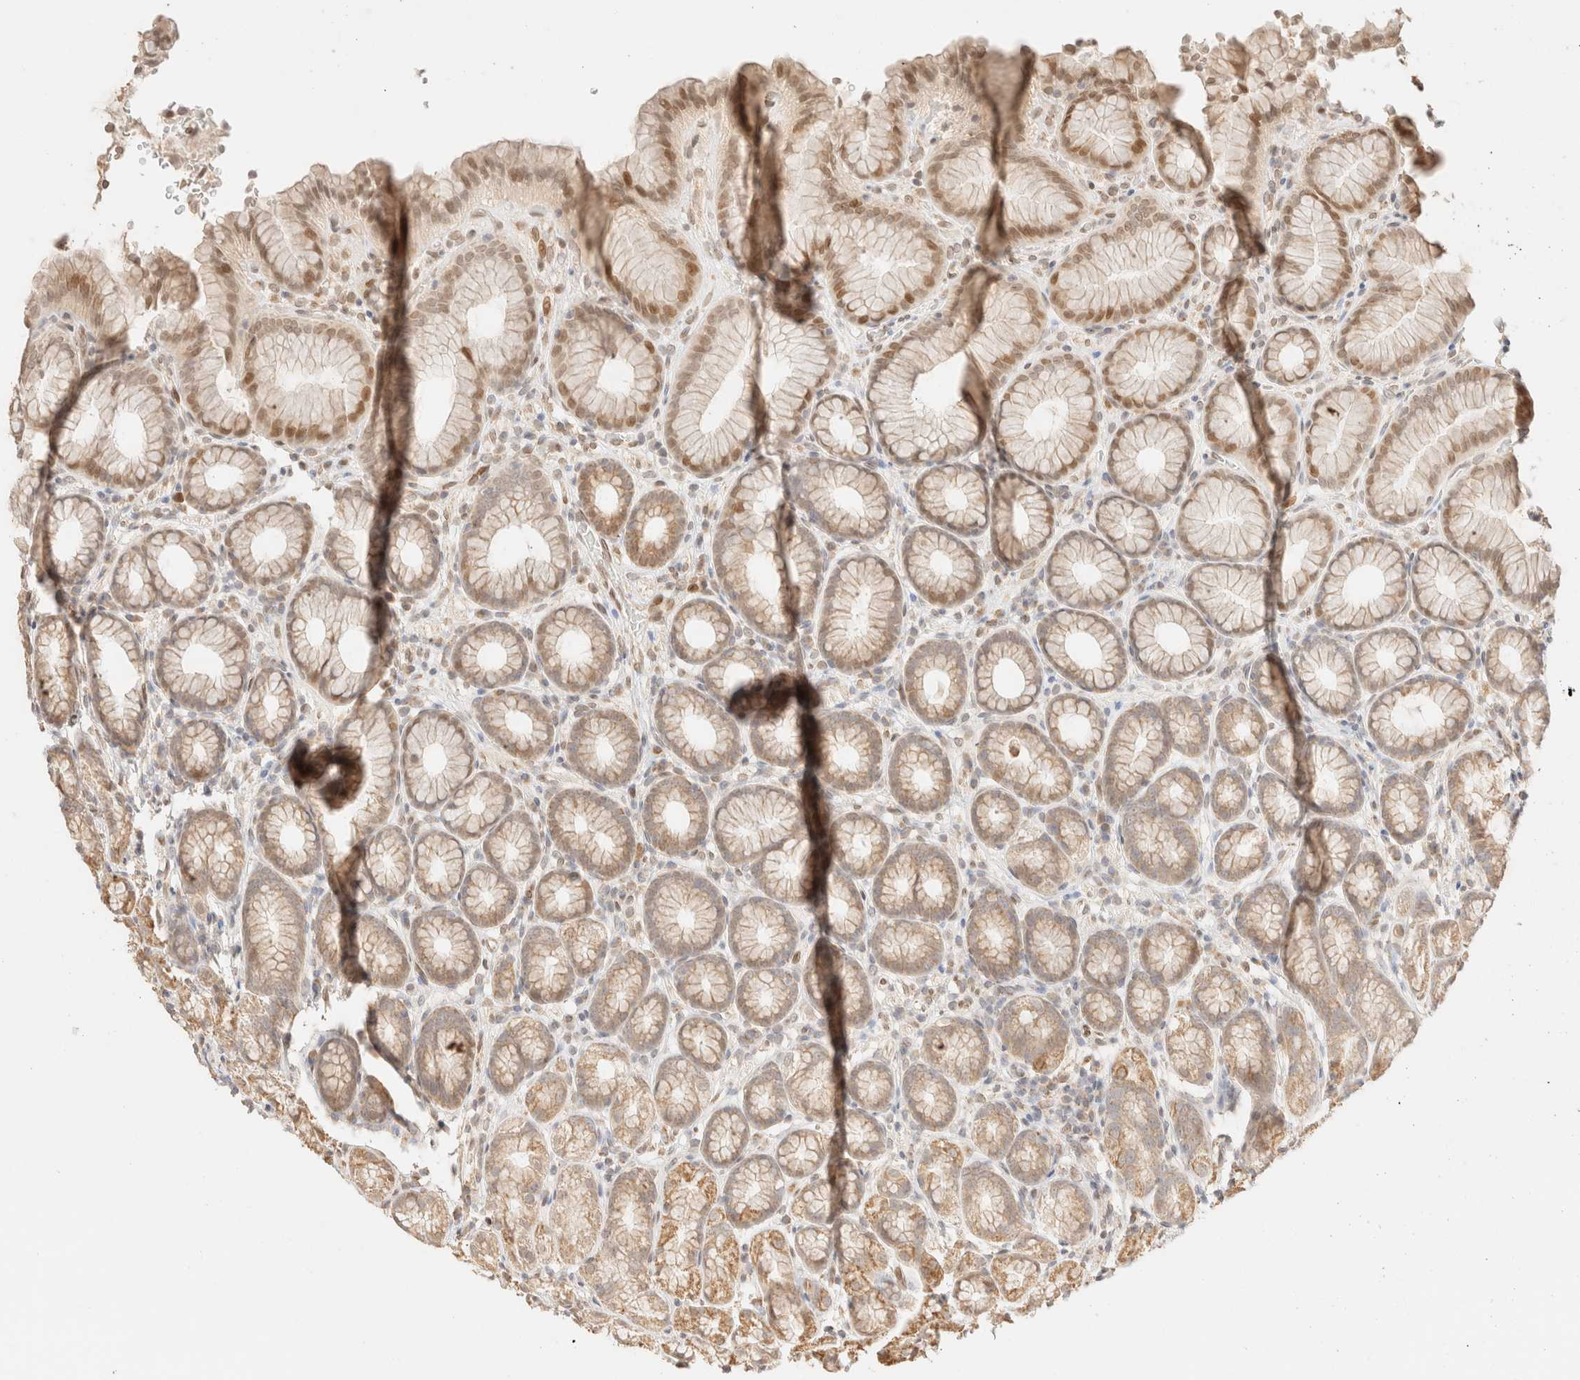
{"staining": {"intensity": "moderate", "quantity": ">75%", "location": "cytoplasmic/membranous,nuclear"}, "tissue": "stomach", "cell_type": "Glandular cells", "image_type": "normal", "snomed": [{"axis": "morphology", "description": "Normal tissue, NOS"}, {"axis": "topography", "description": "Stomach"}], "caption": "This histopathology image reveals IHC staining of unremarkable human stomach, with medium moderate cytoplasmic/membranous,nuclear positivity in approximately >75% of glandular cells.", "gene": "TACO1", "patient": {"sex": "male", "age": 42}}